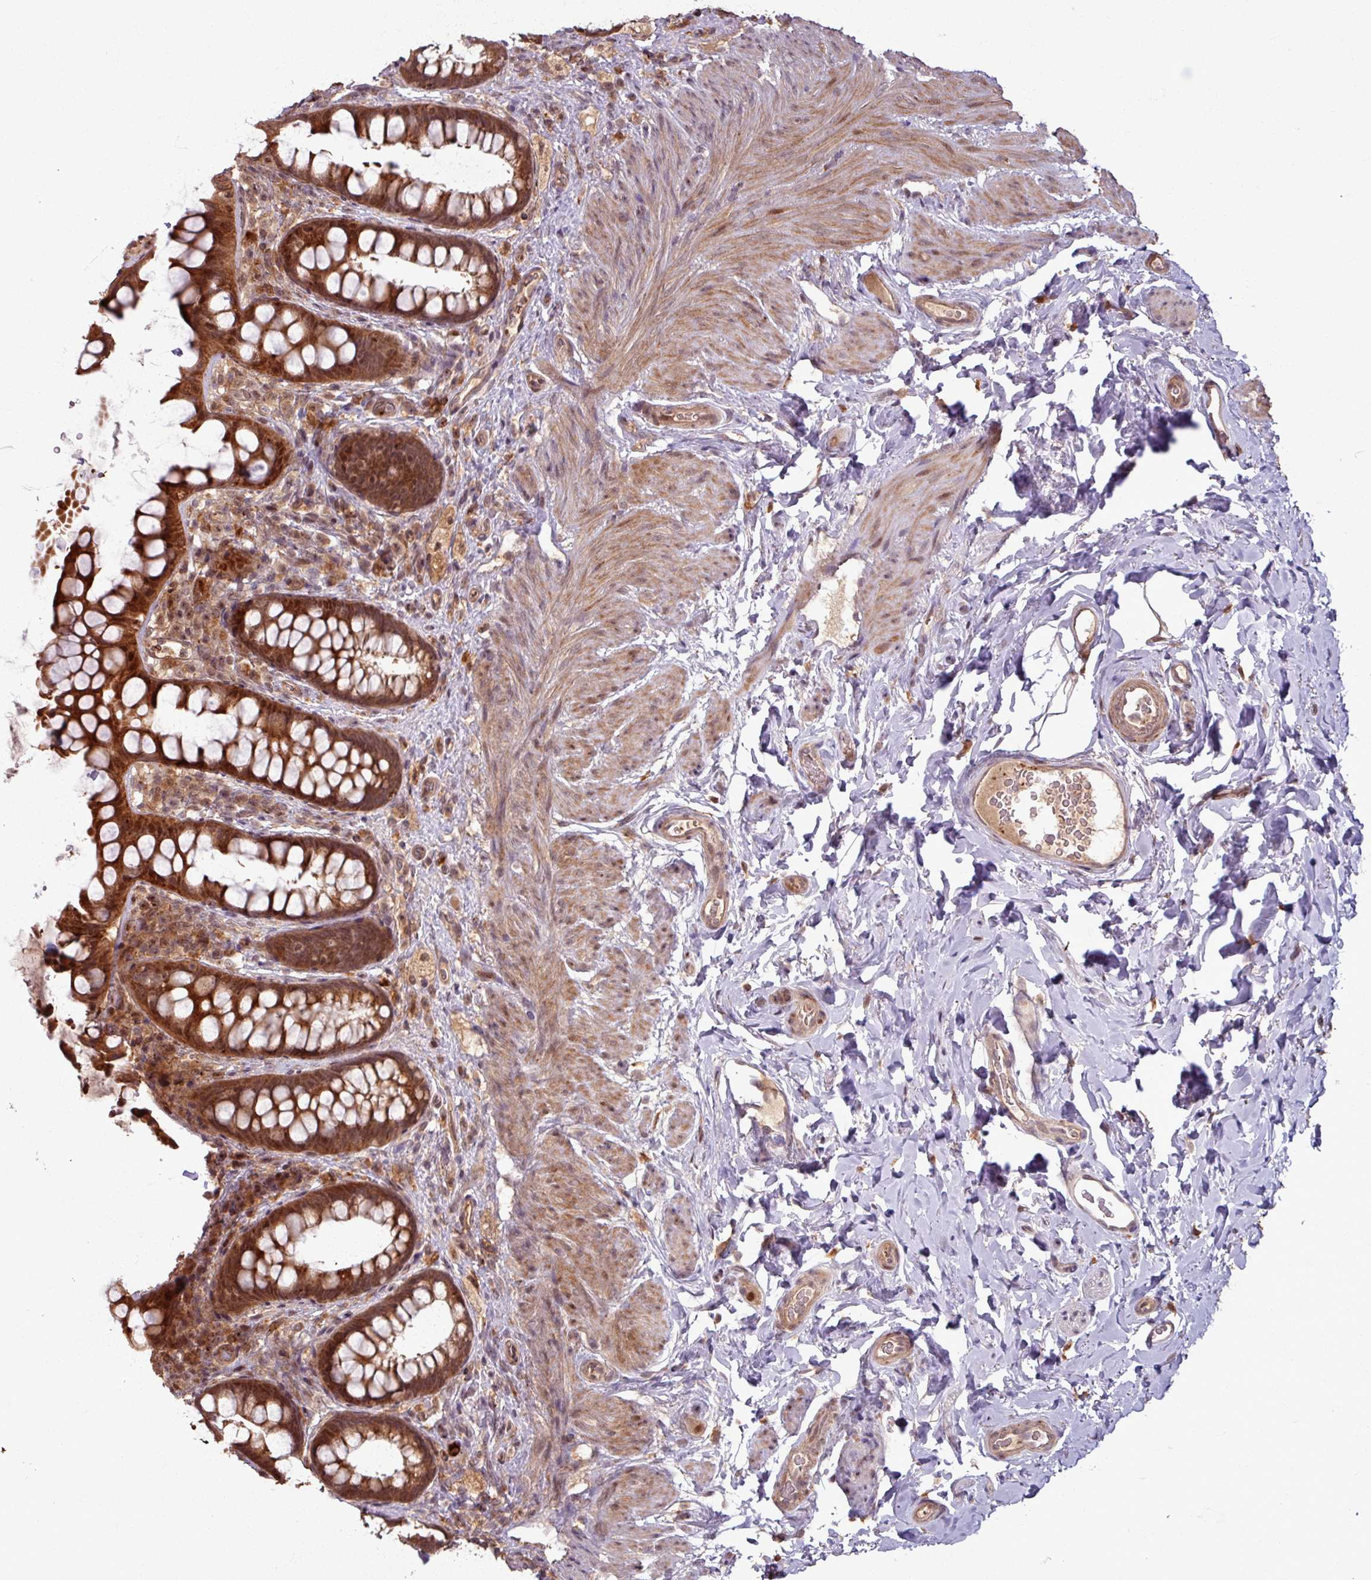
{"staining": {"intensity": "strong", "quantity": ">75%", "location": "cytoplasmic/membranous,nuclear"}, "tissue": "rectum", "cell_type": "Glandular cells", "image_type": "normal", "snomed": [{"axis": "morphology", "description": "Normal tissue, NOS"}, {"axis": "topography", "description": "Rectum"}, {"axis": "topography", "description": "Peripheral nerve tissue"}], "caption": "A photomicrograph of rectum stained for a protein displays strong cytoplasmic/membranous,nuclear brown staining in glandular cells. Nuclei are stained in blue.", "gene": "OR6B1", "patient": {"sex": "female", "age": 69}}